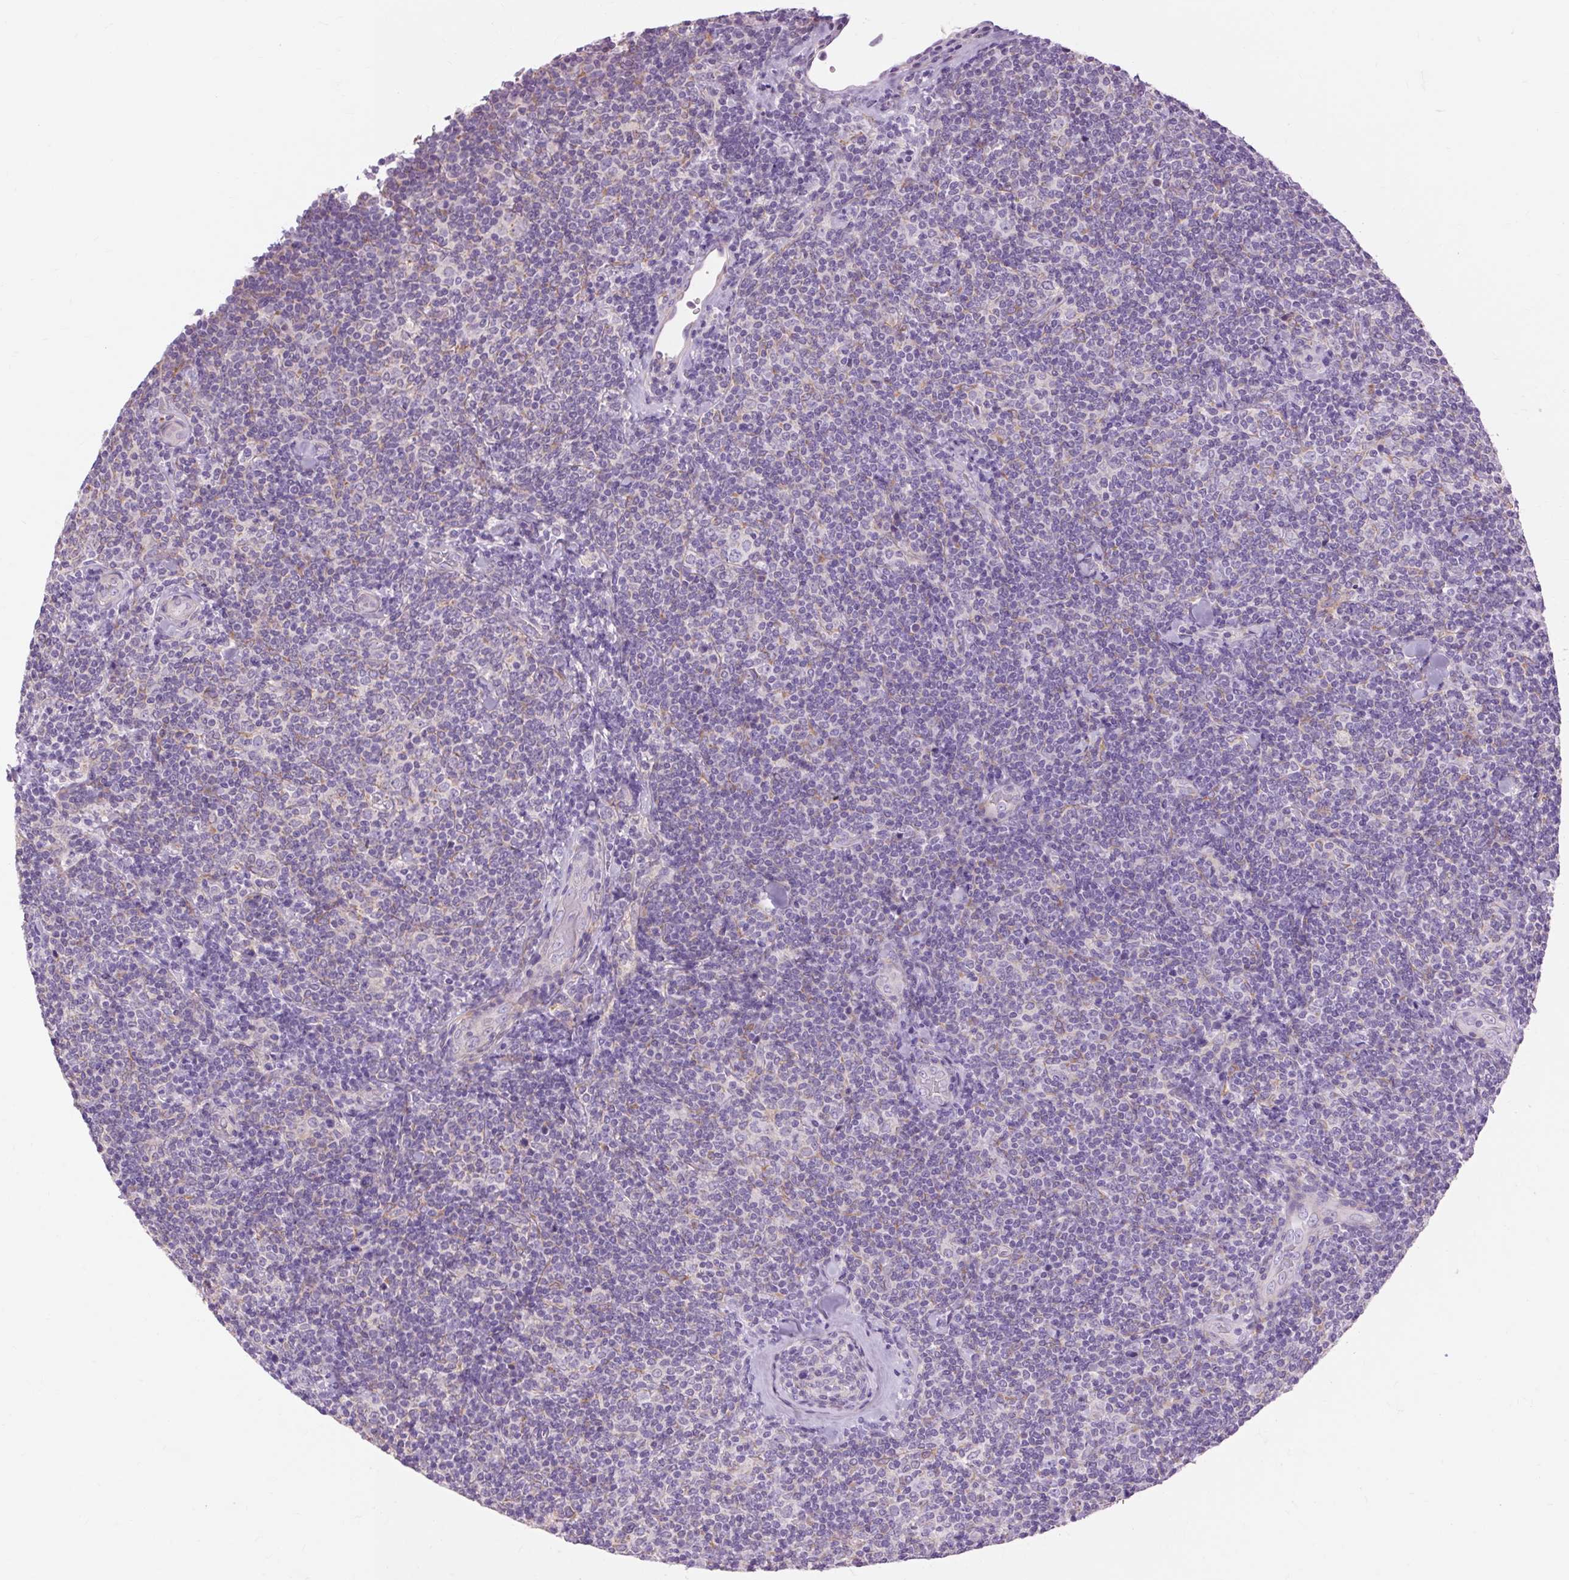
{"staining": {"intensity": "negative", "quantity": "none", "location": "none"}, "tissue": "lymphoma", "cell_type": "Tumor cells", "image_type": "cancer", "snomed": [{"axis": "morphology", "description": "Malignant lymphoma, non-Hodgkin's type, Low grade"}, {"axis": "topography", "description": "Lymph node"}], "caption": "Protein analysis of lymphoma exhibits no significant expression in tumor cells.", "gene": "SOWAHC", "patient": {"sex": "female", "age": 56}}